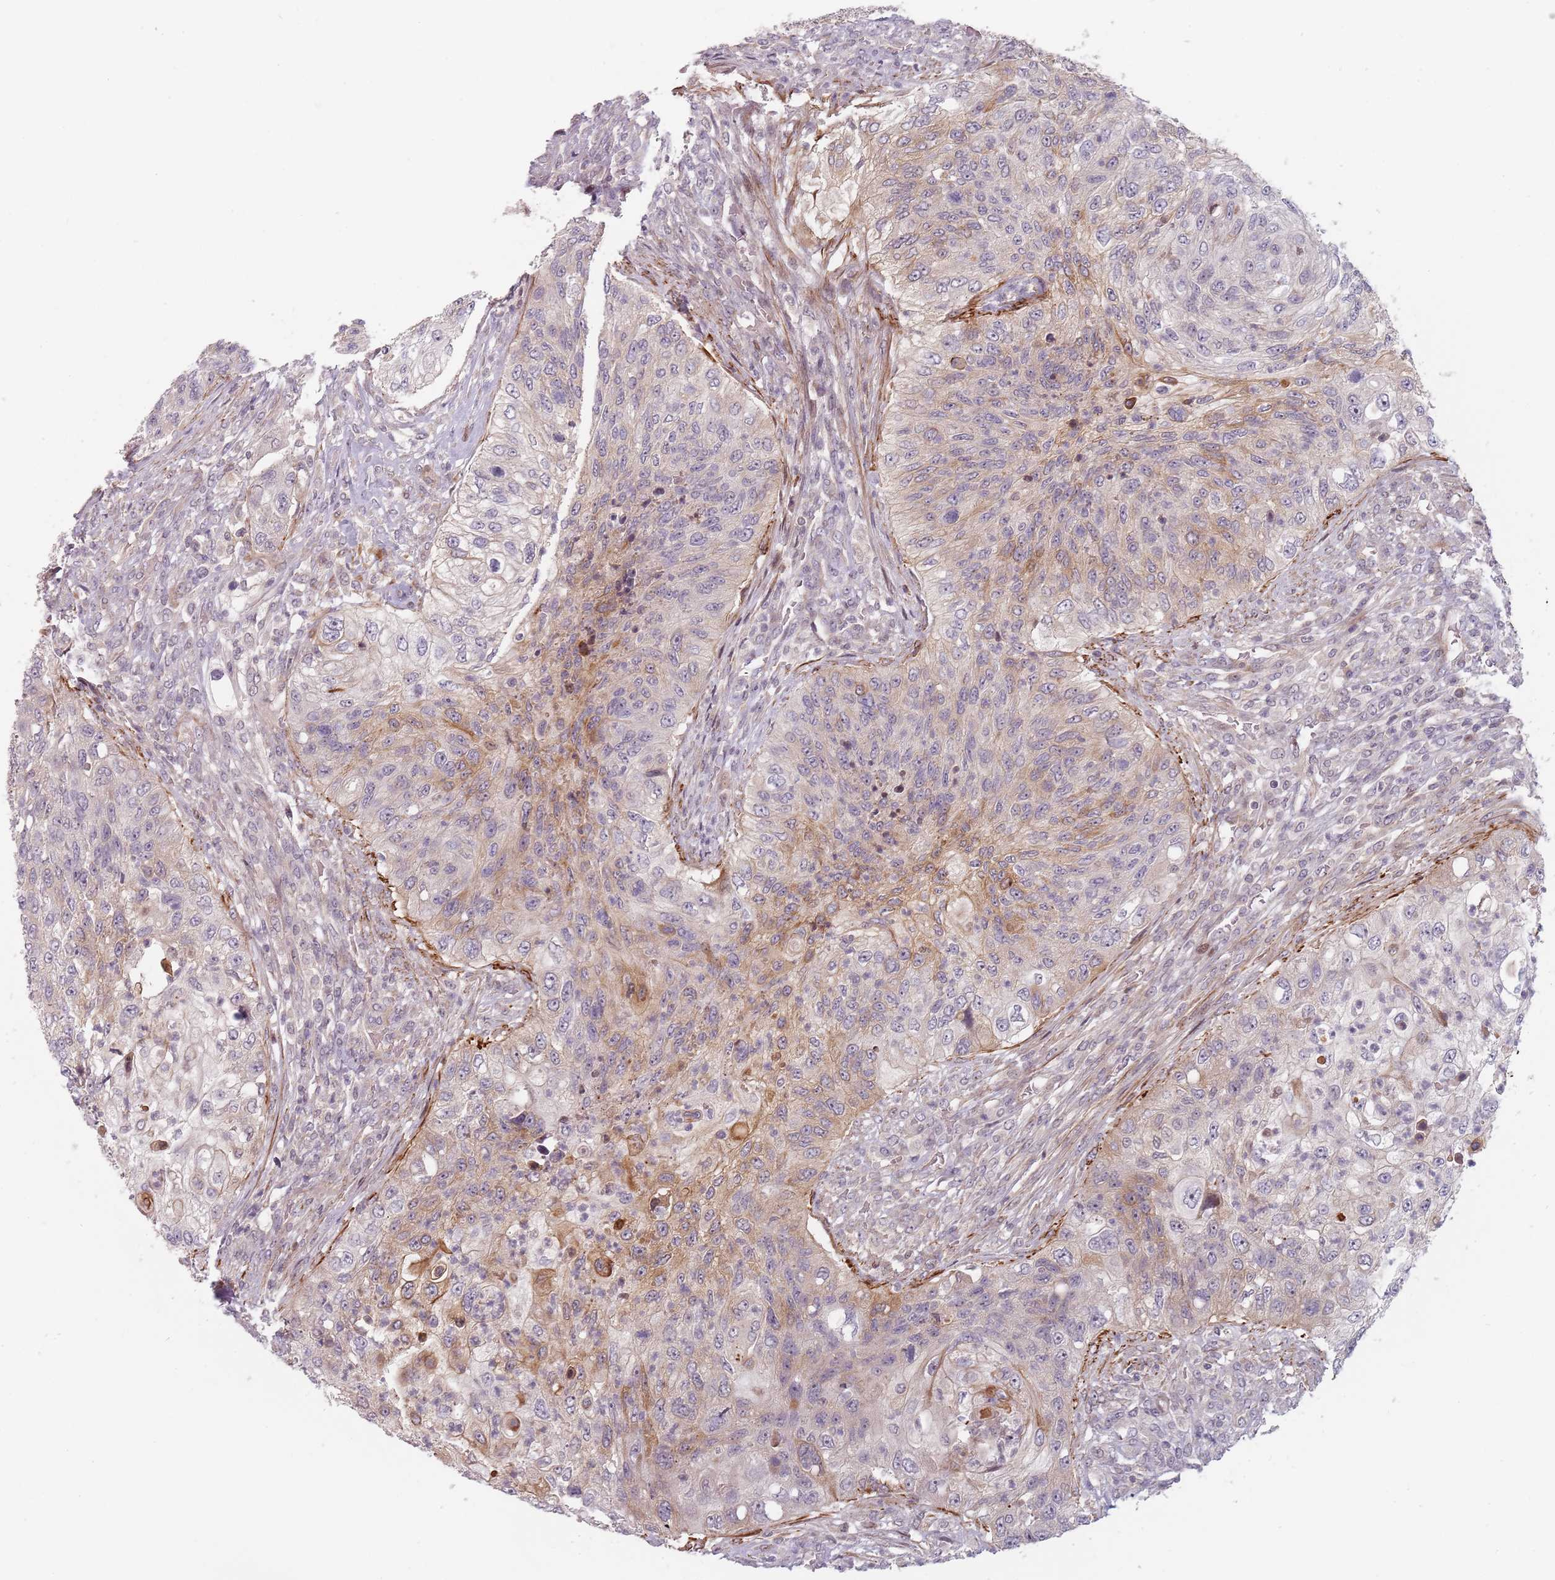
{"staining": {"intensity": "moderate", "quantity": "<25%", "location": "cytoplasmic/membranous"}, "tissue": "urothelial cancer", "cell_type": "Tumor cells", "image_type": "cancer", "snomed": [{"axis": "morphology", "description": "Urothelial carcinoma, High grade"}, {"axis": "topography", "description": "Urinary bladder"}], "caption": "Protein analysis of urothelial cancer tissue demonstrates moderate cytoplasmic/membranous staining in approximately <25% of tumor cells.", "gene": "RPS6KA2", "patient": {"sex": "female", "age": 60}}